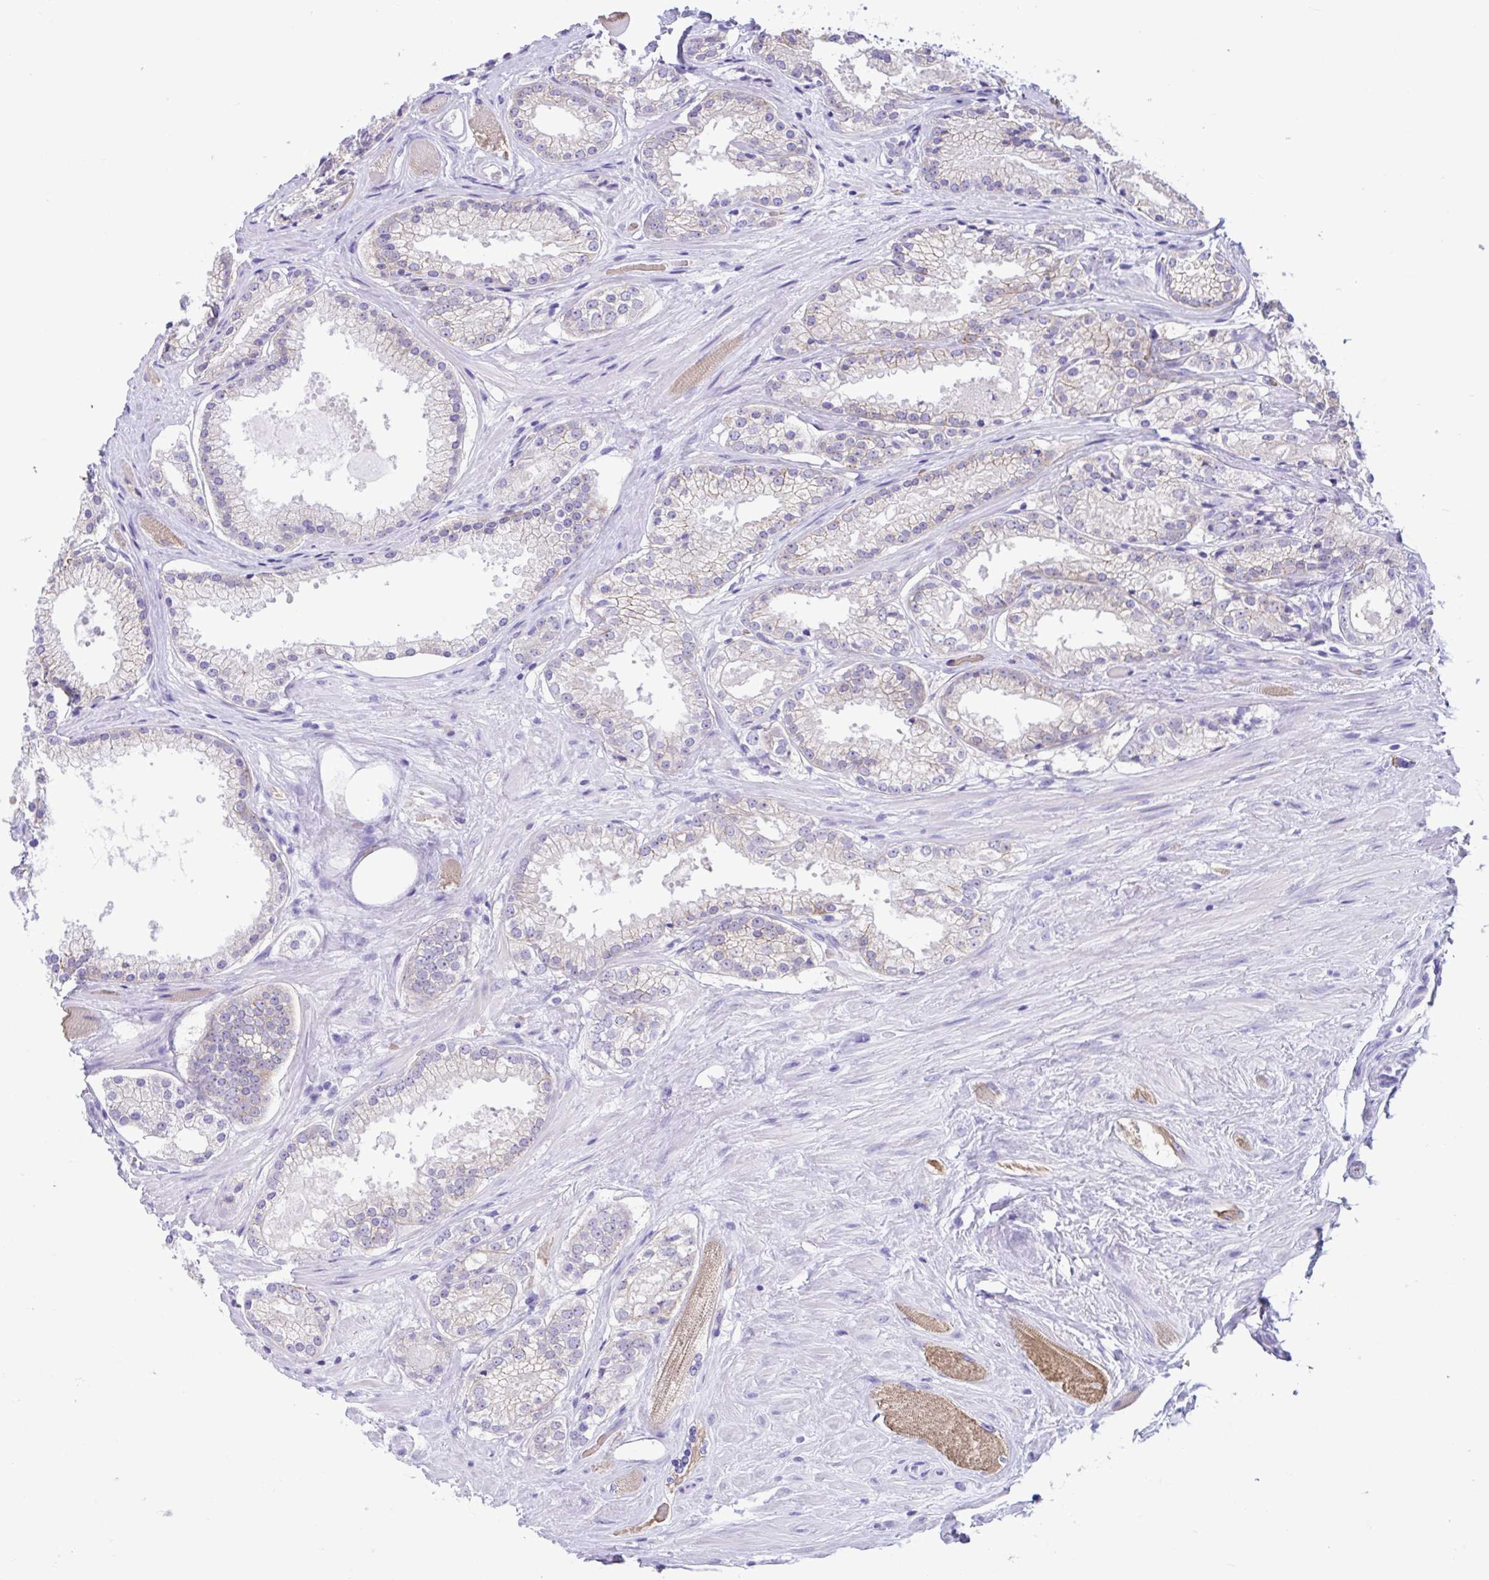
{"staining": {"intensity": "weak", "quantity": "<25%", "location": "cytoplasmic/membranous"}, "tissue": "prostate cancer", "cell_type": "Tumor cells", "image_type": "cancer", "snomed": [{"axis": "morphology", "description": "Adenocarcinoma, High grade"}, {"axis": "topography", "description": "Prostate"}], "caption": "Tumor cells are negative for protein expression in human prostate cancer (high-grade adenocarcinoma).", "gene": "TMEM79", "patient": {"sex": "male", "age": 68}}